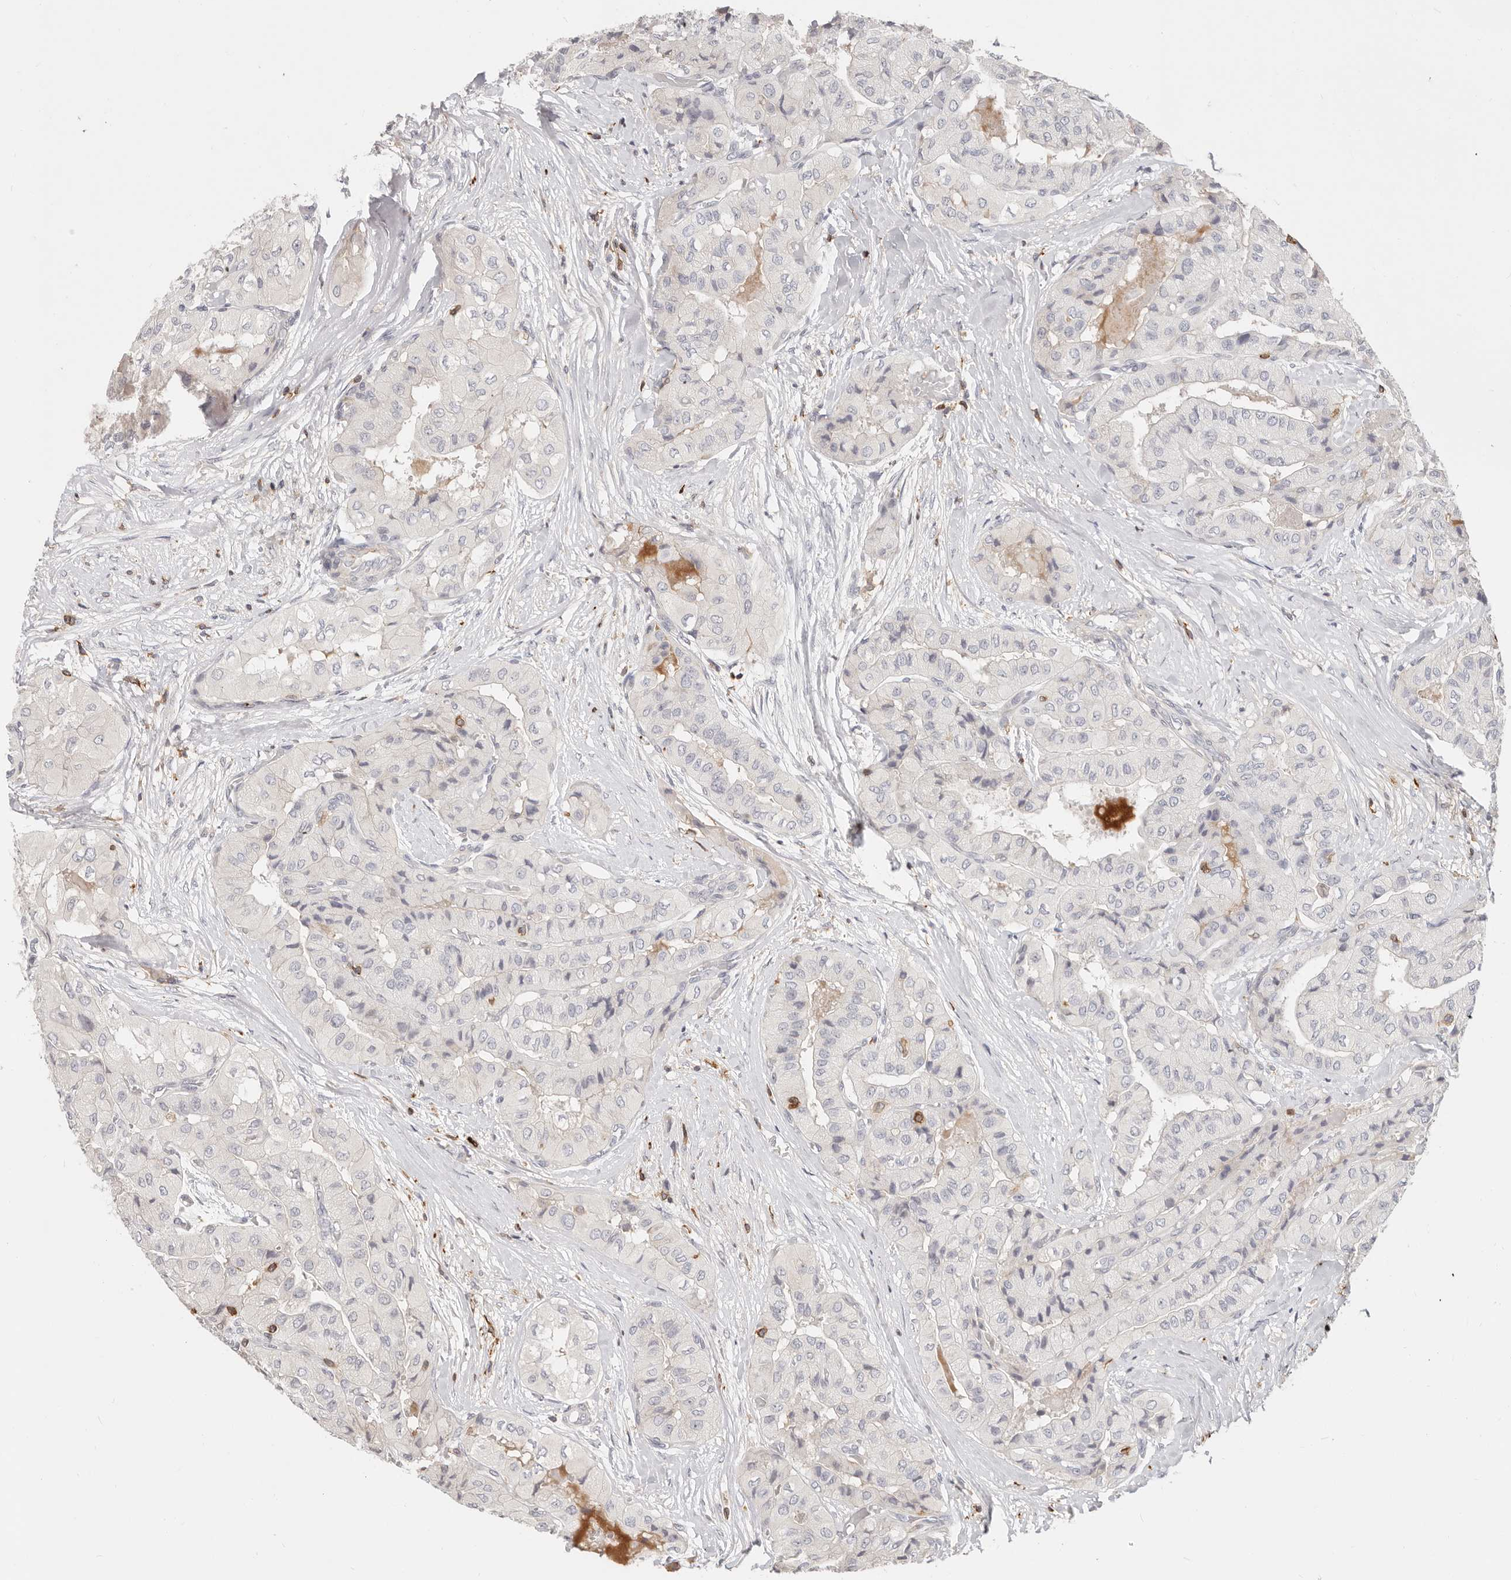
{"staining": {"intensity": "negative", "quantity": "none", "location": "none"}, "tissue": "thyroid cancer", "cell_type": "Tumor cells", "image_type": "cancer", "snomed": [{"axis": "morphology", "description": "Papillary adenocarcinoma, NOS"}, {"axis": "topography", "description": "Thyroid gland"}], "caption": "The histopathology image displays no significant staining in tumor cells of papillary adenocarcinoma (thyroid).", "gene": "TMEM63B", "patient": {"sex": "female", "age": 59}}